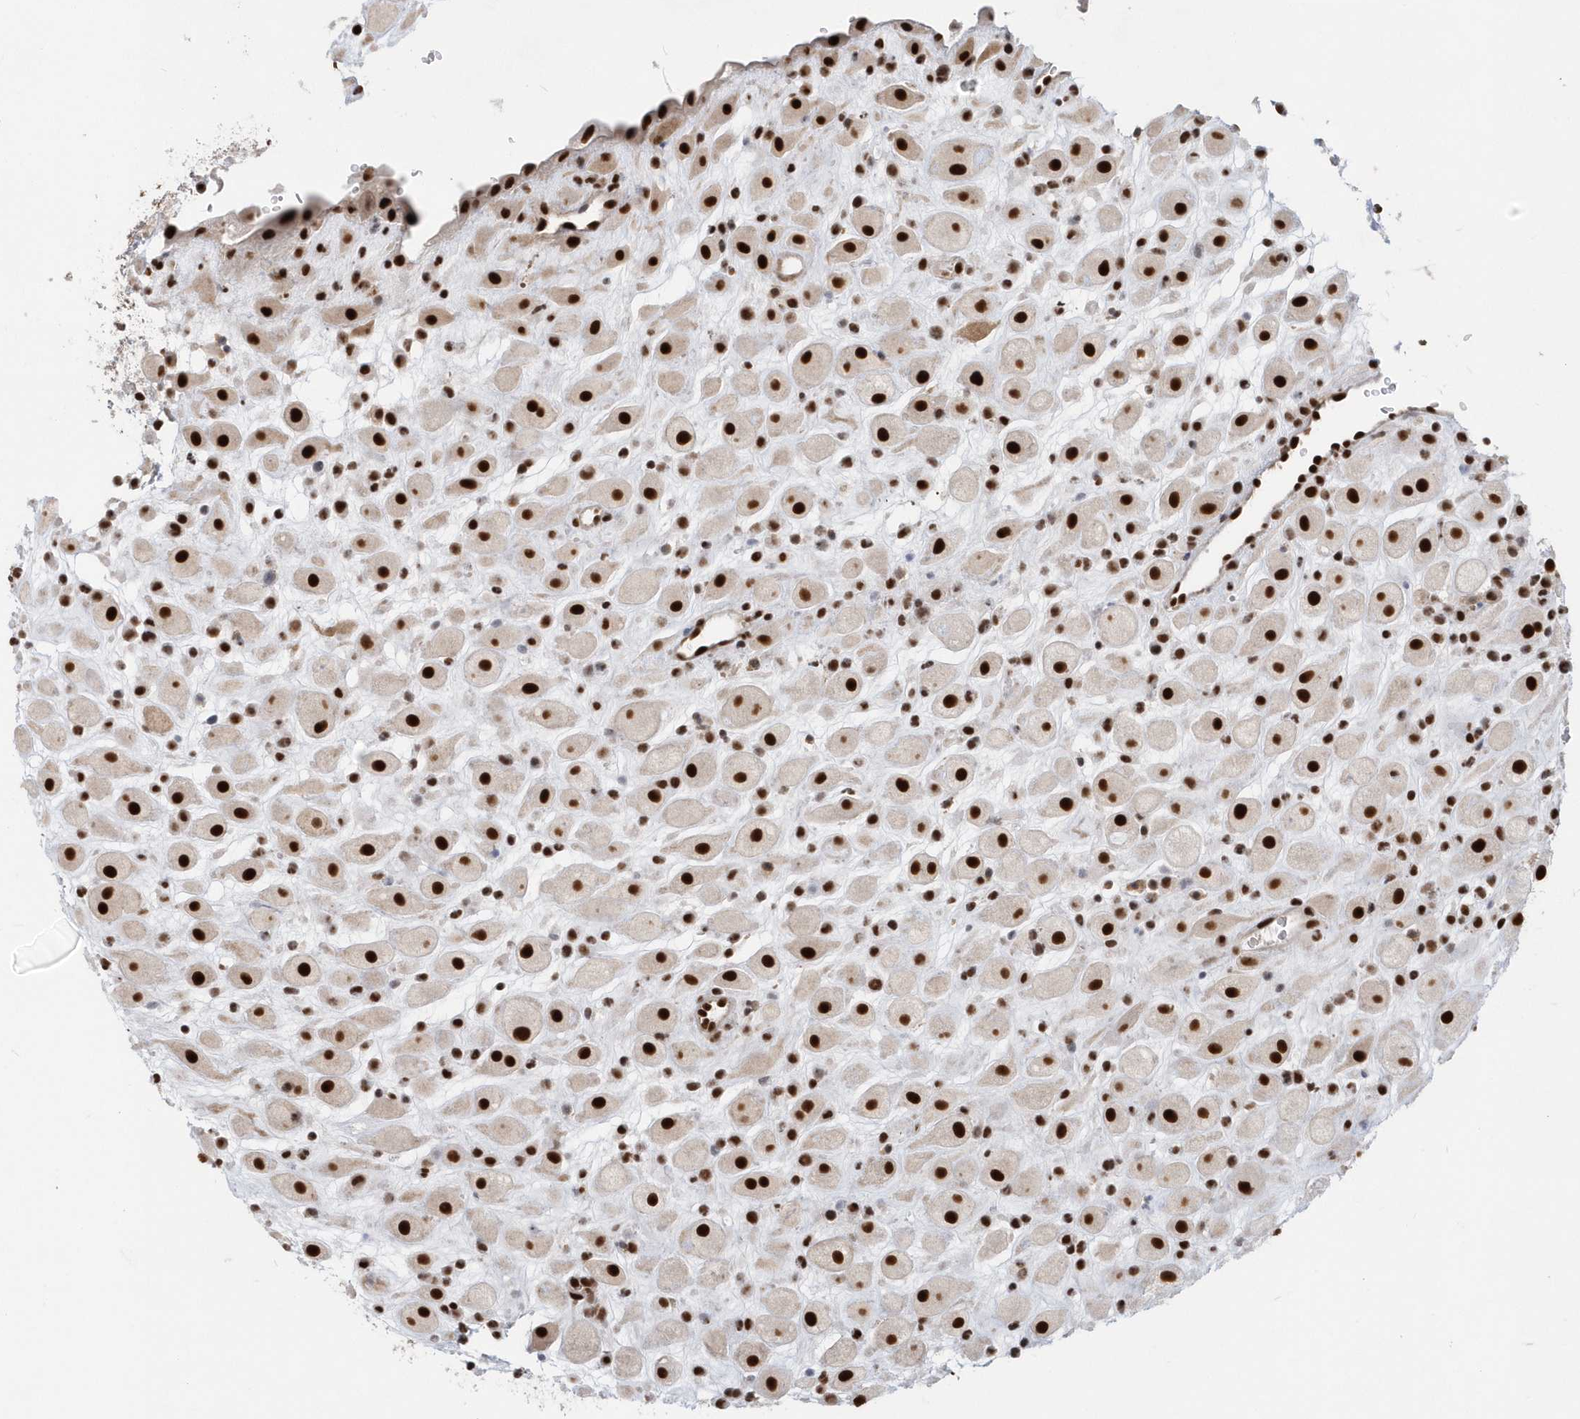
{"staining": {"intensity": "strong", "quantity": ">75%", "location": "nuclear"}, "tissue": "placenta", "cell_type": "Decidual cells", "image_type": "normal", "snomed": [{"axis": "morphology", "description": "Normal tissue, NOS"}, {"axis": "topography", "description": "Placenta"}], "caption": "A photomicrograph showing strong nuclear positivity in about >75% of decidual cells in normal placenta, as visualized by brown immunohistochemical staining.", "gene": "SEPHS1", "patient": {"sex": "female", "age": 35}}